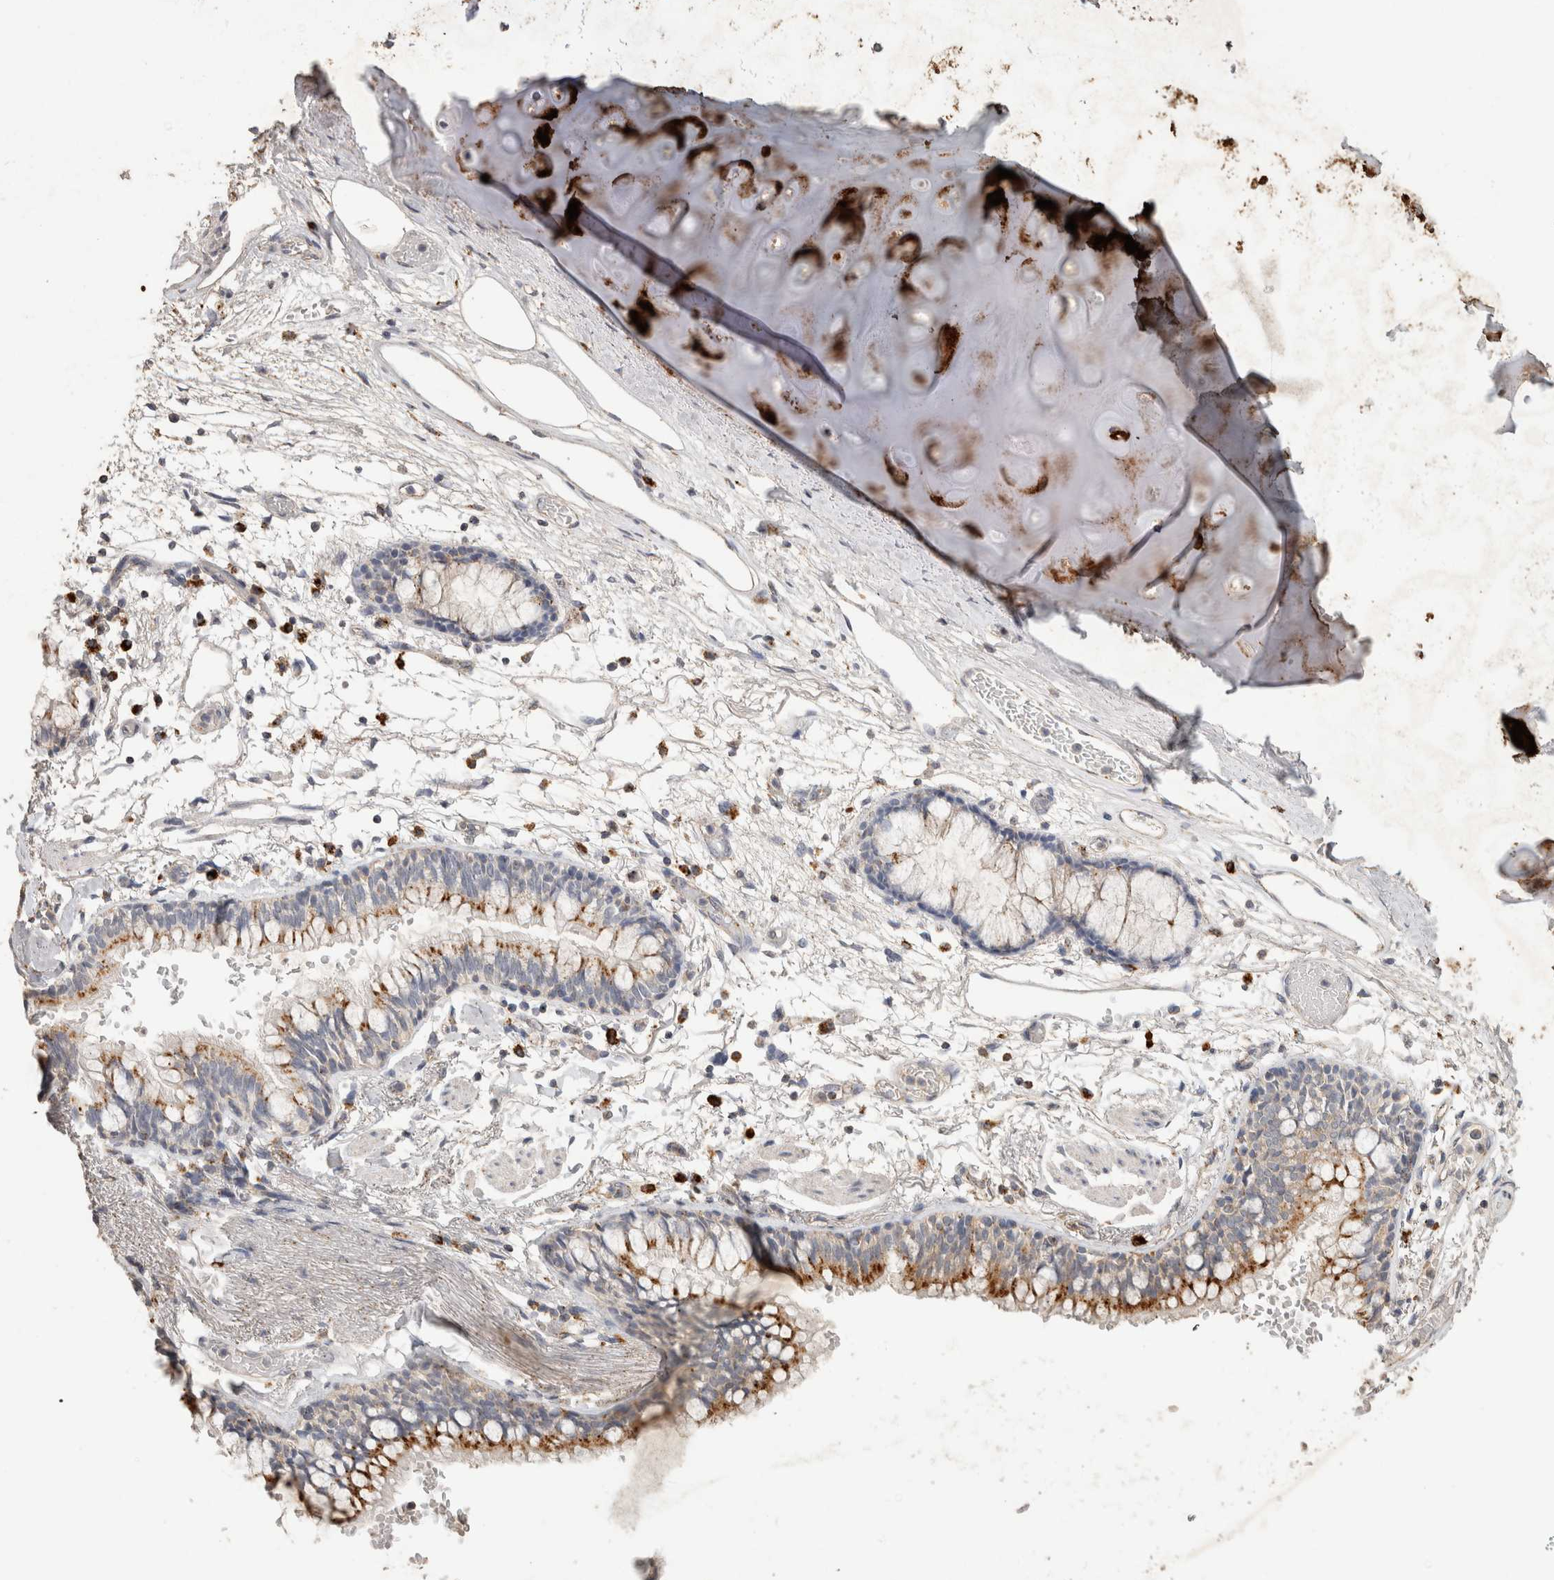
{"staining": {"intensity": "strong", "quantity": ">75%", "location": "cytoplasmic/membranous"}, "tissue": "adipose tissue", "cell_type": "Adipocytes", "image_type": "normal", "snomed": [{"axis": "morphology", "description": "Normal tissue, NOS"}, {"axis": "topography", "description": "Cartilage tissue"}, {"axis": "topography", "description": "Bronchus"}], "caption": "An immunohistochemistry (IHC) histopathology image of unremarkable tissue is shown. Protein staining in brown shows strong cytoplasmic/membranous positivity in adipose tissue within adipocytes. Using DAB (3,3'-diaminobenzidine) (brown) and hematoxylin (blue) stains, captured at high magnification using brightfield microscopy.", "gene": "ARSA", "patient": {"sex": "female", "age": 73}}